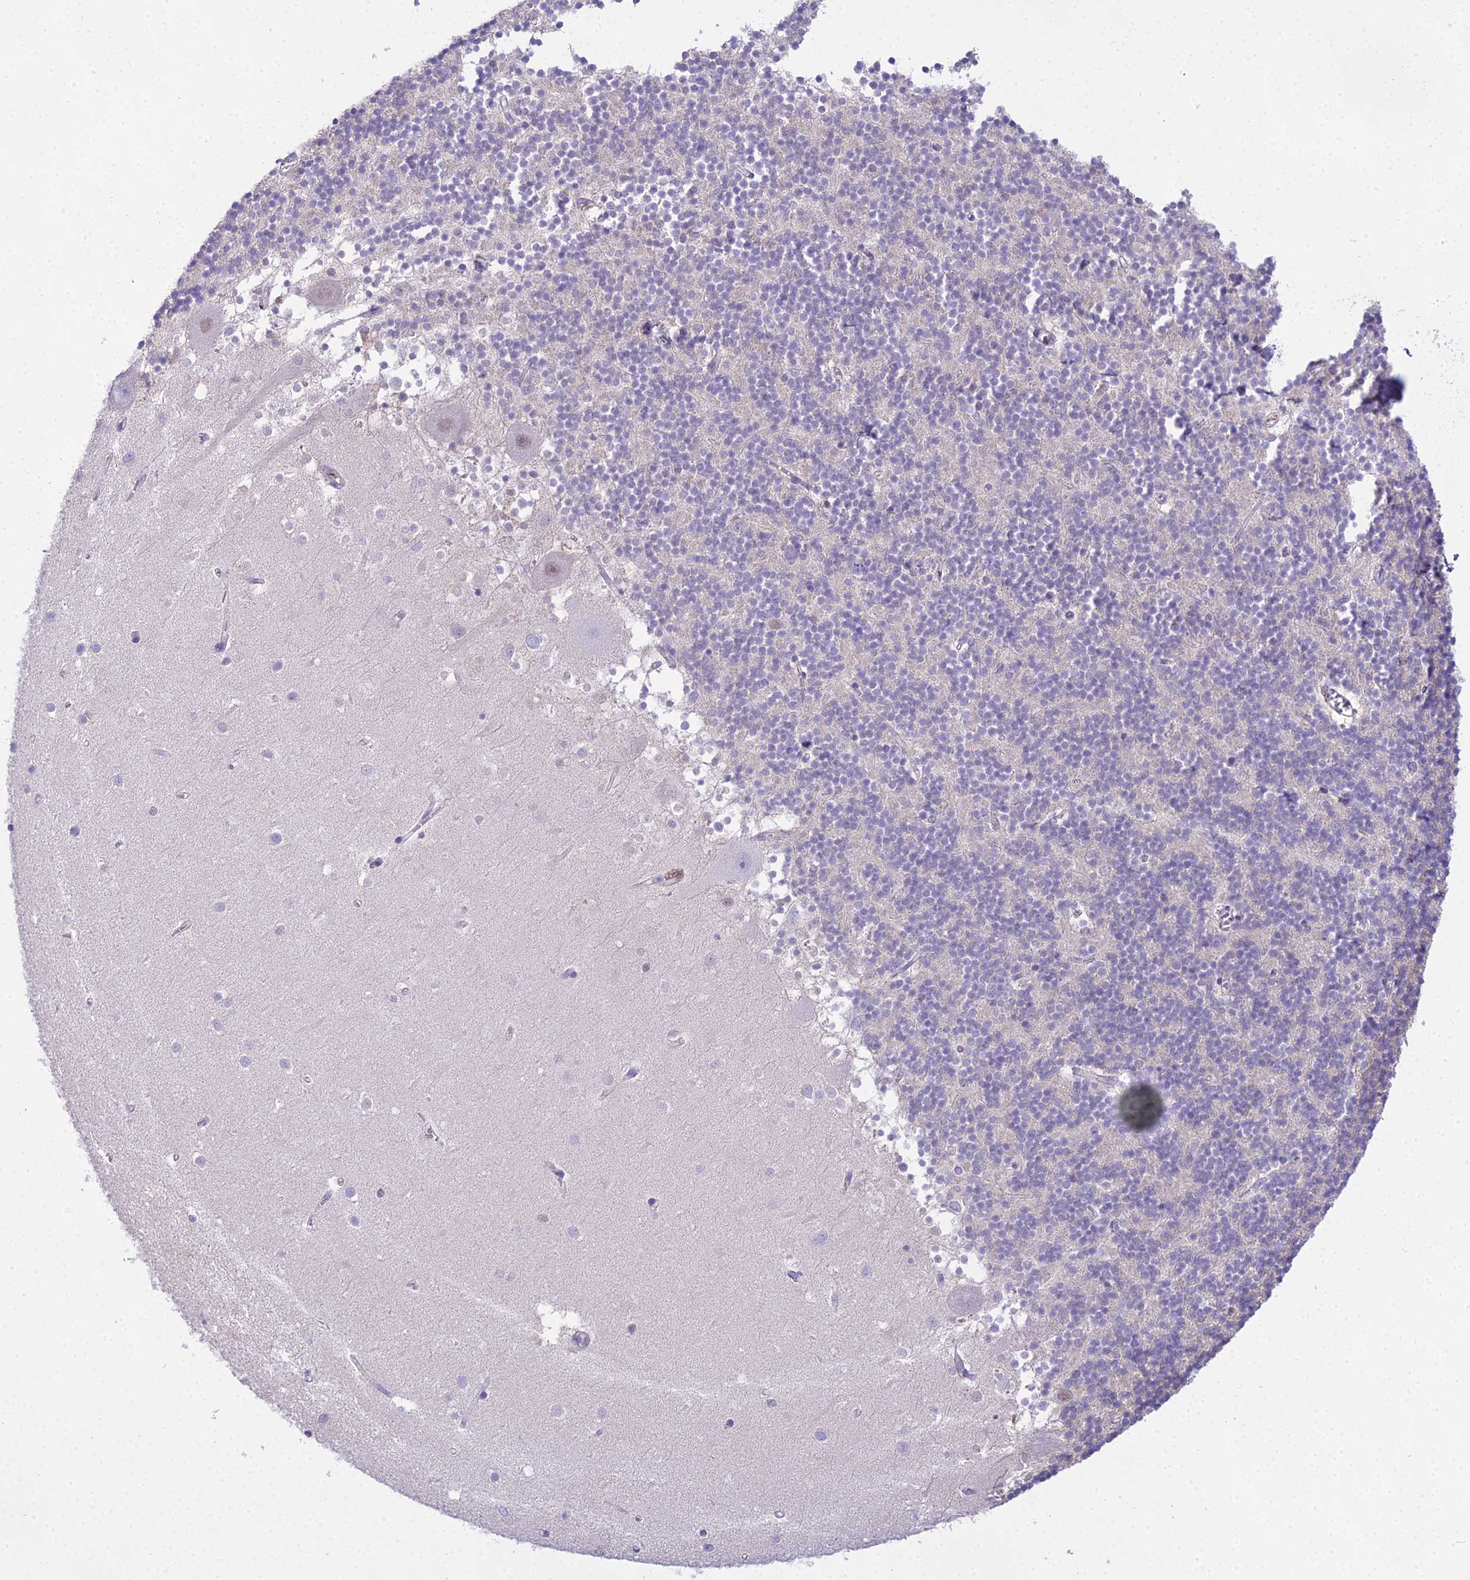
{"staining": {"intensity": "negative", "quantity": "none", "location": "none"}, "tissue": "cerebellum", "cell_type": "Cells in granular layer", "image_type": "normal", "snomed": [{"axis": "morphology", "description": "Normal tissue, NOS"}, {"axis": "topography", "description": "Cerebellum"}], "caption": "Cells in granular layer are negative for protein expression in benign human cerebellum. Nuclei are stained in blue.", "gene": "MAT2A", "patient": {"sex": "male", "age": 54}}